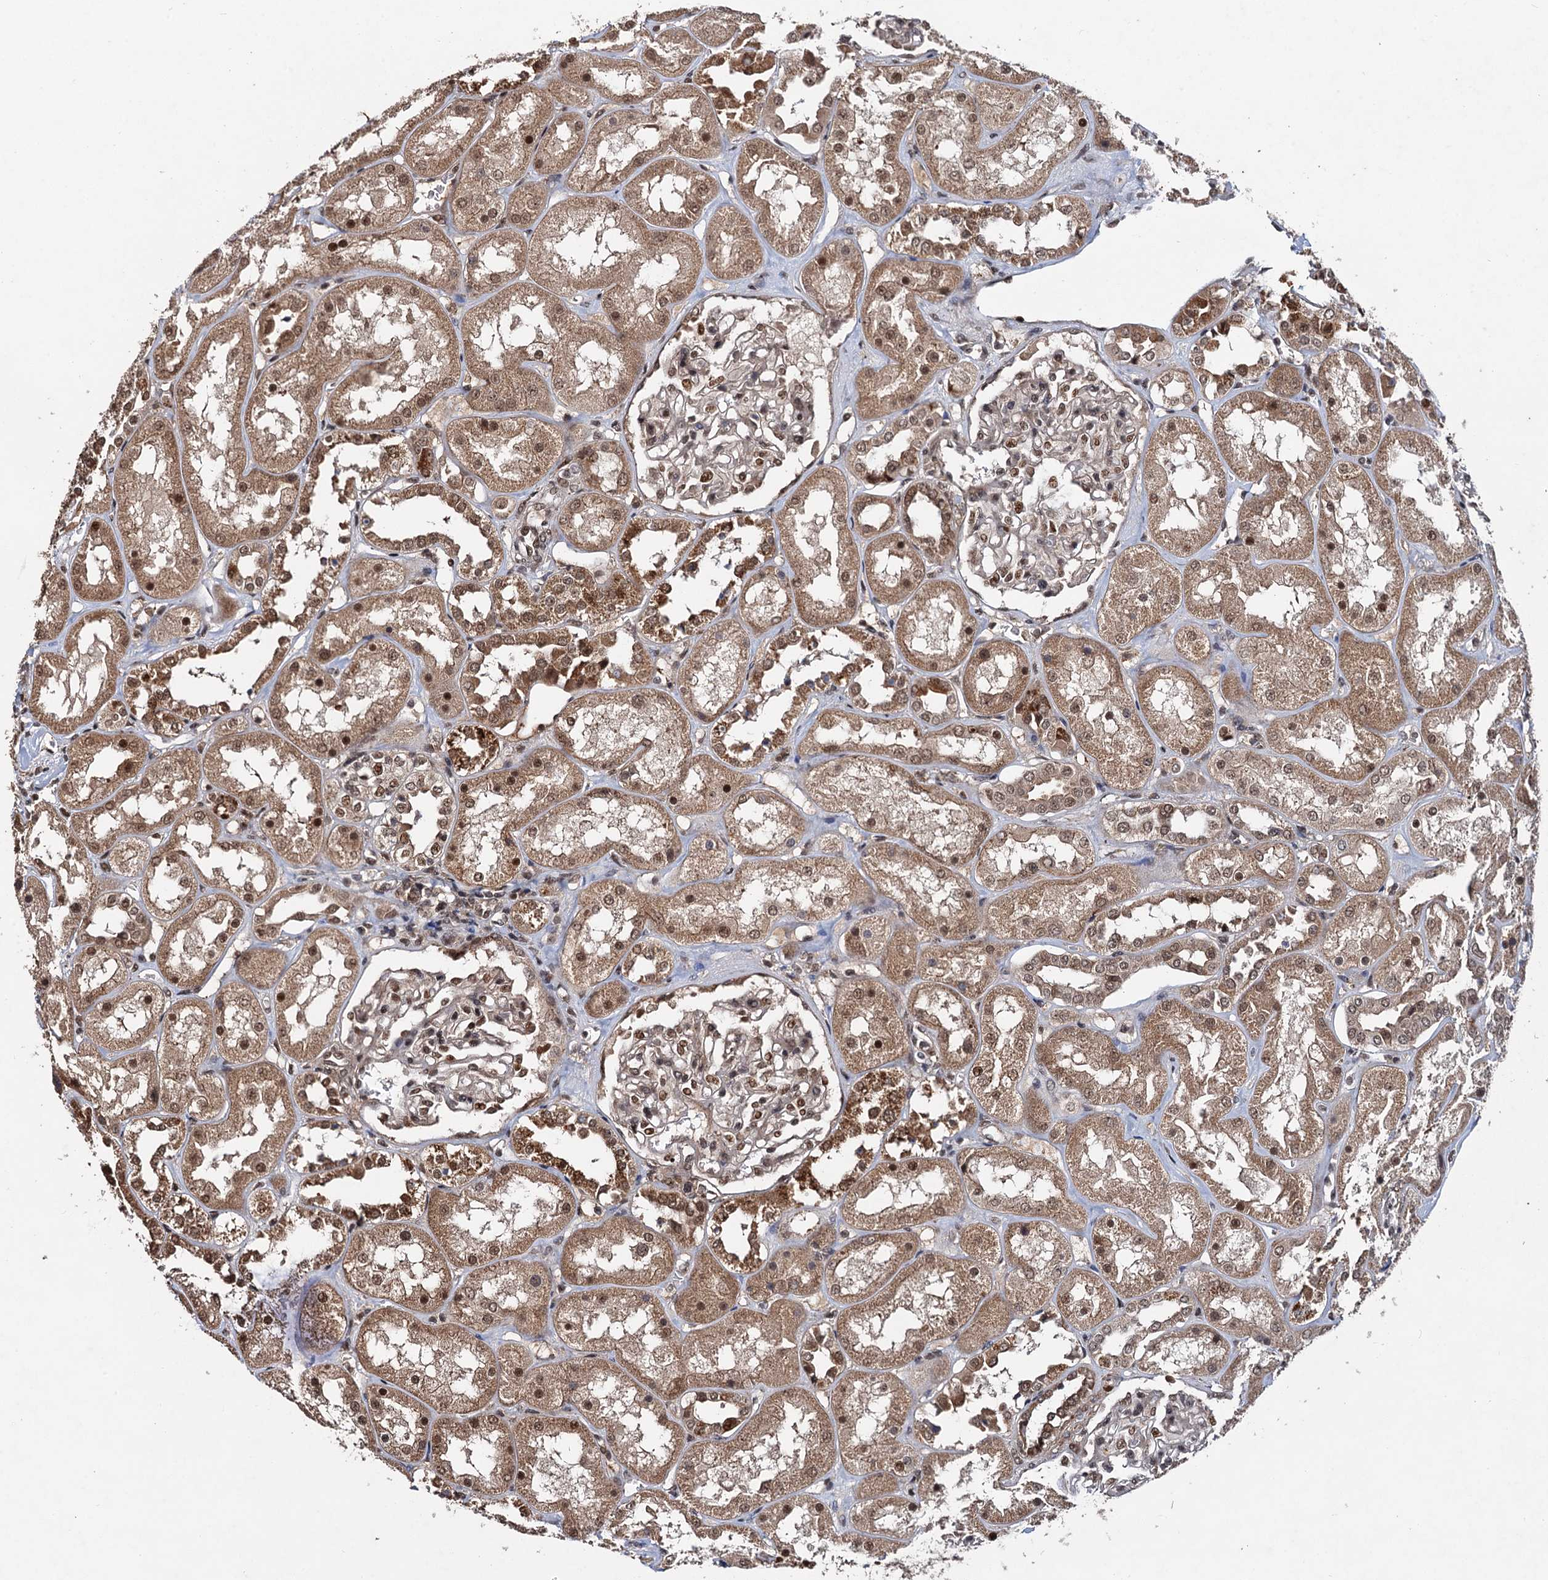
{"staining": {"intensity": "moderate", "quantity": ">75%", "location": "cytoplasmic/membranous,nuclear"}, "tissue": "kidney", "cell_type": "Cells in glomeruli", "image_type": "normal", "snomed": [{"axis": "morphology", "description": "Normal tissue, NOS"}, {"axis": "topography", "description": "Kidney"}], "caption": "A medium amount of moderate cytoplasmic/membranous,nuclear staining is appreciated in approximately >75% of cells in glomeruli in unremarkable kidney. The protein of interest is stained brown, and the nuclei are stained in blue (DAB IHC with brightfield microscopy, high magnification).", "gene": "REP15", "patient": {"sex": "male", "age": 70}}